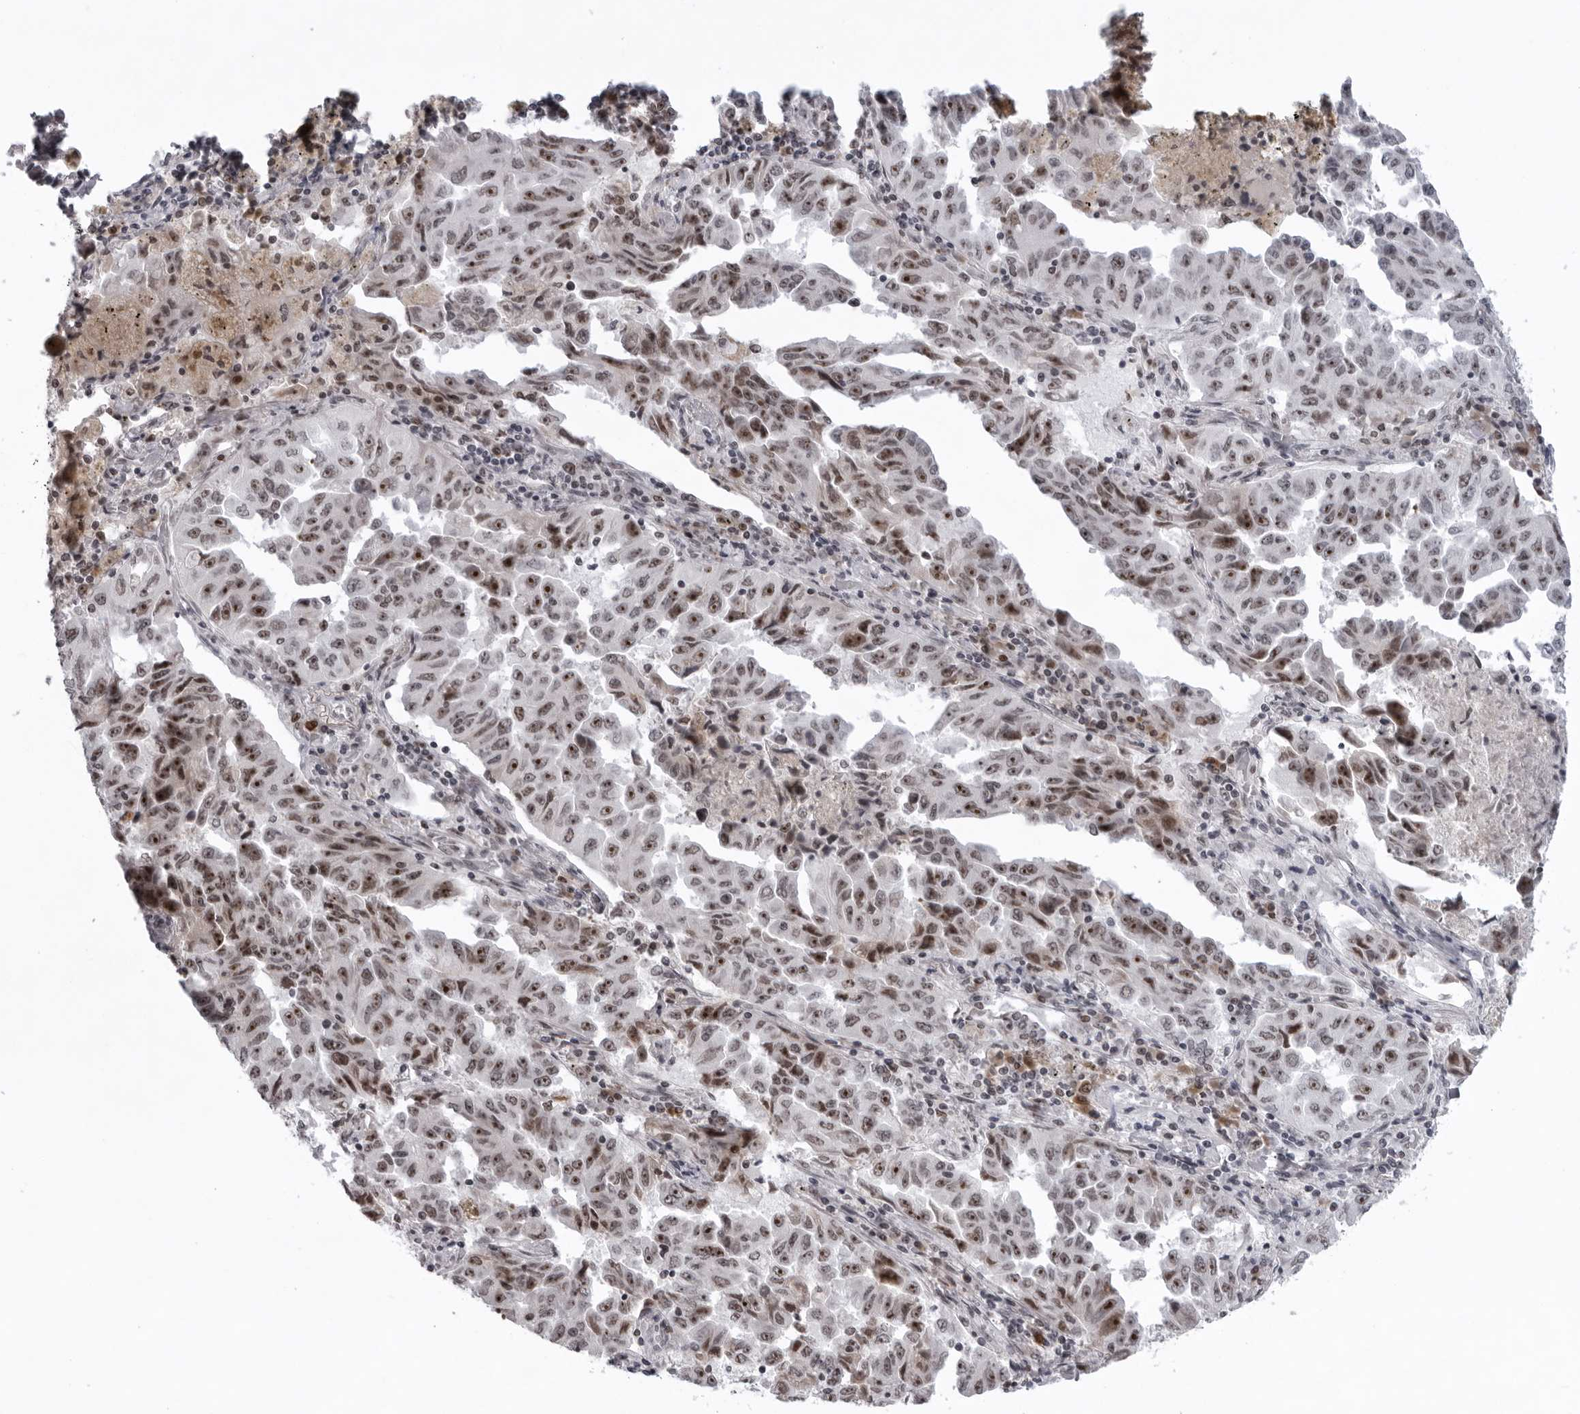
{"staining": {"intensity": "moderate", "quantity": ">75%", "location": "nuclear"}, "tissue": "lung cancer", "cell_type": "Tumor cells", "image_type": "cancer", "snomed": [{"axis": "morphology", "description": "Adenocarcinoma, NOS"}, {"axis": "topography", "description": "Lung"}], "caption": "Adenocarcinoma (lung) tissue shows moderate nuclear positivity in approximately >75% of tumor cells (brown staining indicates protein expression, while blue staining denotes nuclei).", "gene": "EXOSC10", "patient": {"sex": "female", "age": 51}}